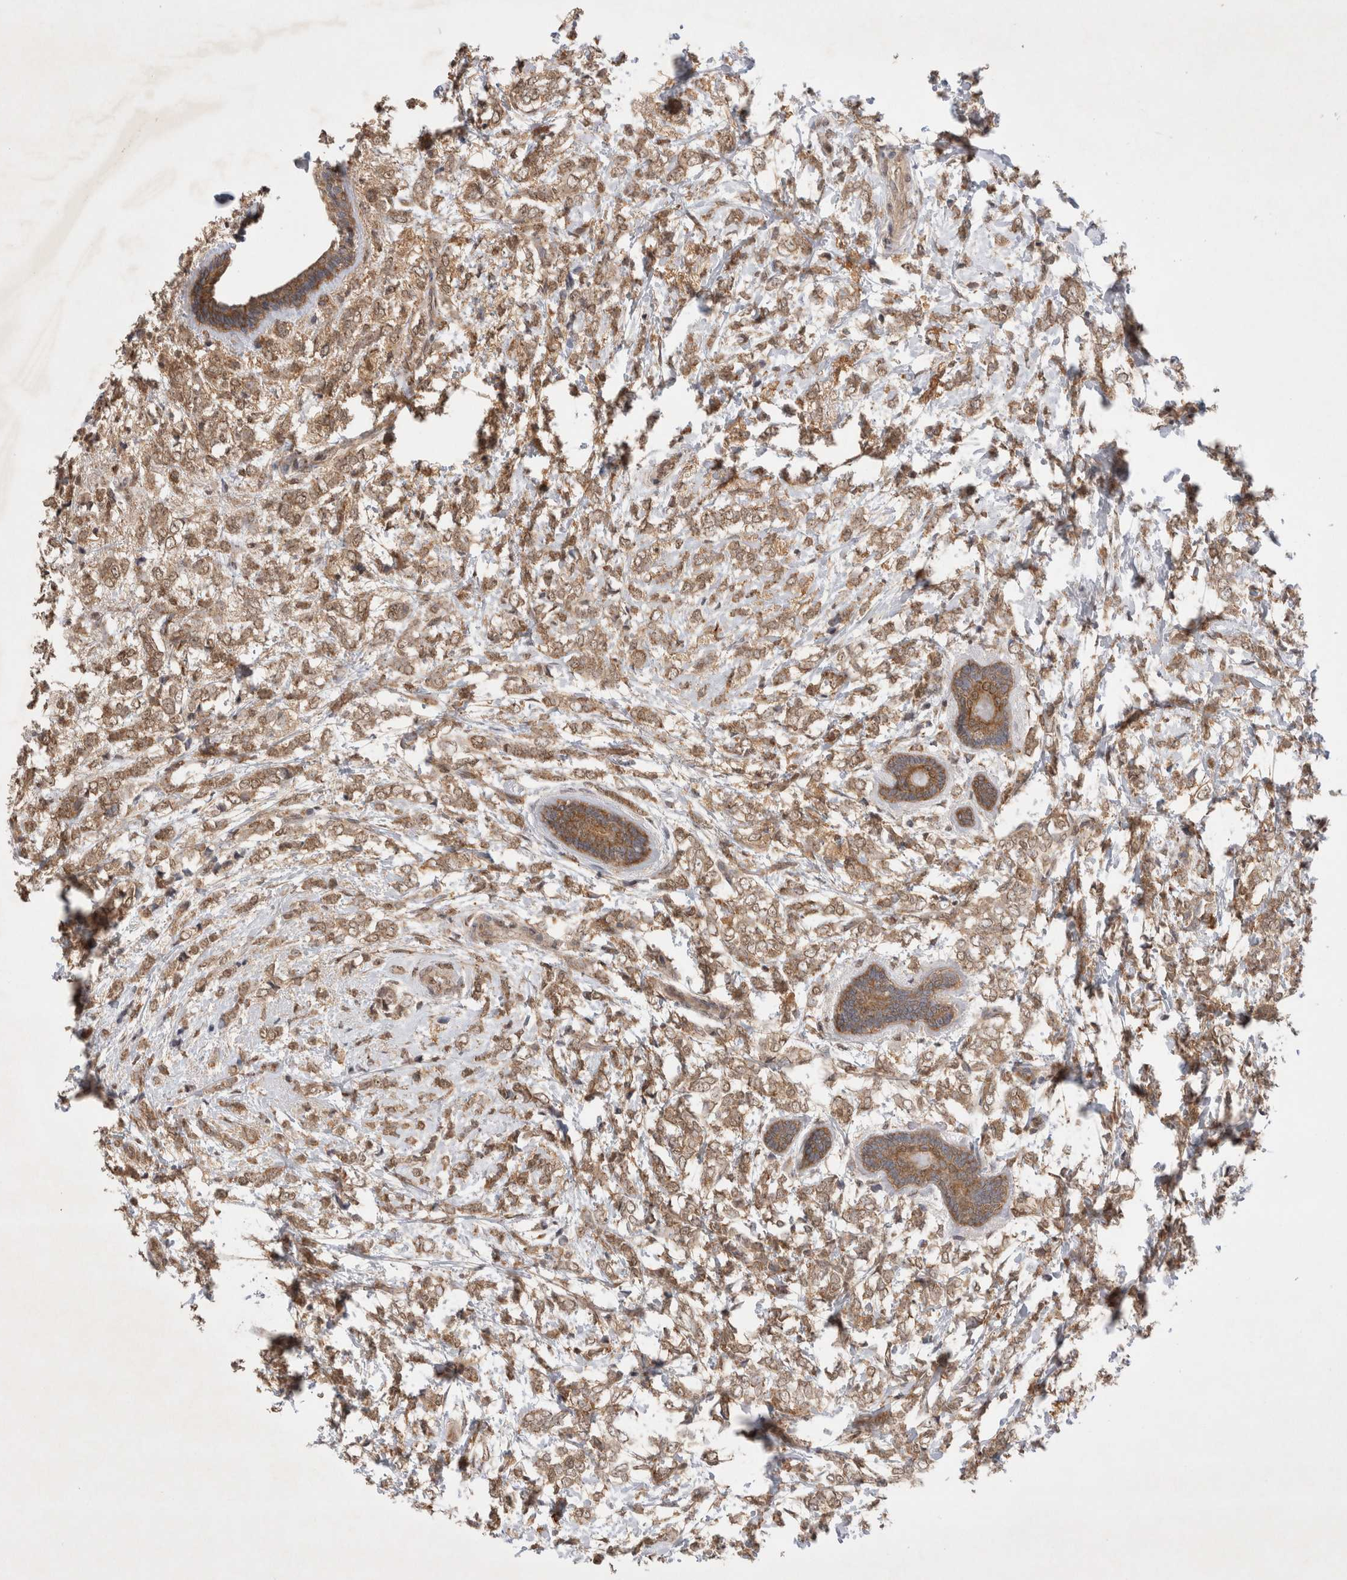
{"staining": {"intensity": "moderate", "quantity": ">75%", "location": "cytoplasmic/membranous"}, "tissue": "breast cancer", "cell_type": "Tumor cells", "image_type": "cancer", "snomed": [{"axis": "morphology", "description": "Normal tissue, NOS"}, {"axis": "morphology", "description": "Lobular carcinoma"}, {"axis": "topography", "description": "Breast"}], "caption": "Breast cancer (lobular carcinoma) stained with immunohistochemistry (IHC) displays moderate cytoplasmic/membranous expression in approximately >75% of tumor cells.", "gene": "WIPF2", "patient": {"sex": "female", "age": 47}}